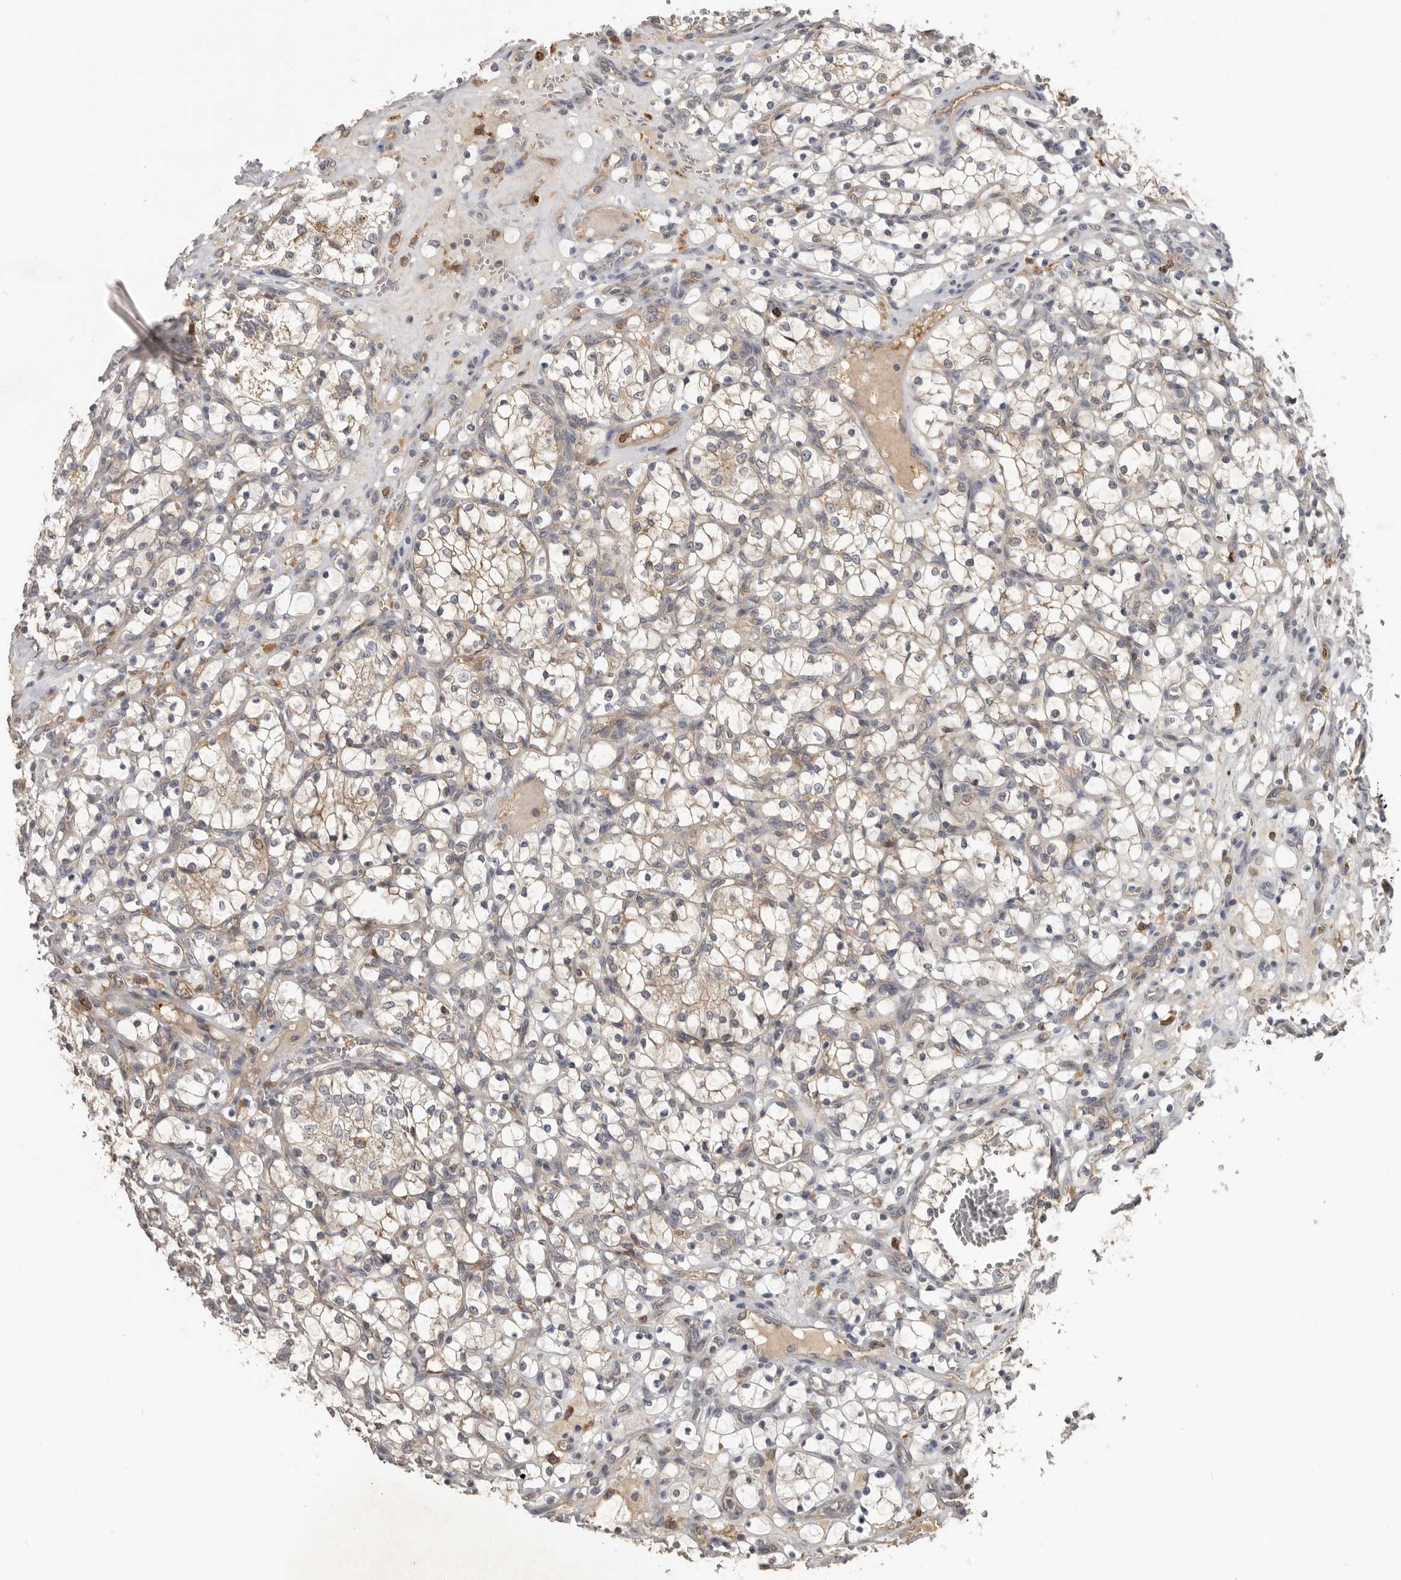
{"staining": {"intensity": "weak", "quantity": "<25%", "location": "cytoplasmic/membranous"}, "tissue": "renal cancer", "cell_type": "Tumor cells", "image_type": "cancer", "snomed": [{"axis": "morphology", "description": "Adenocarcinoma, NOS"}, {"axis": "topography", "description": "Kidney"}], "caption": "Tumor cells show no significant expression in renal cancer.", "gene": "CDCA8", "patient": {"sex": "female", "age": 69}}